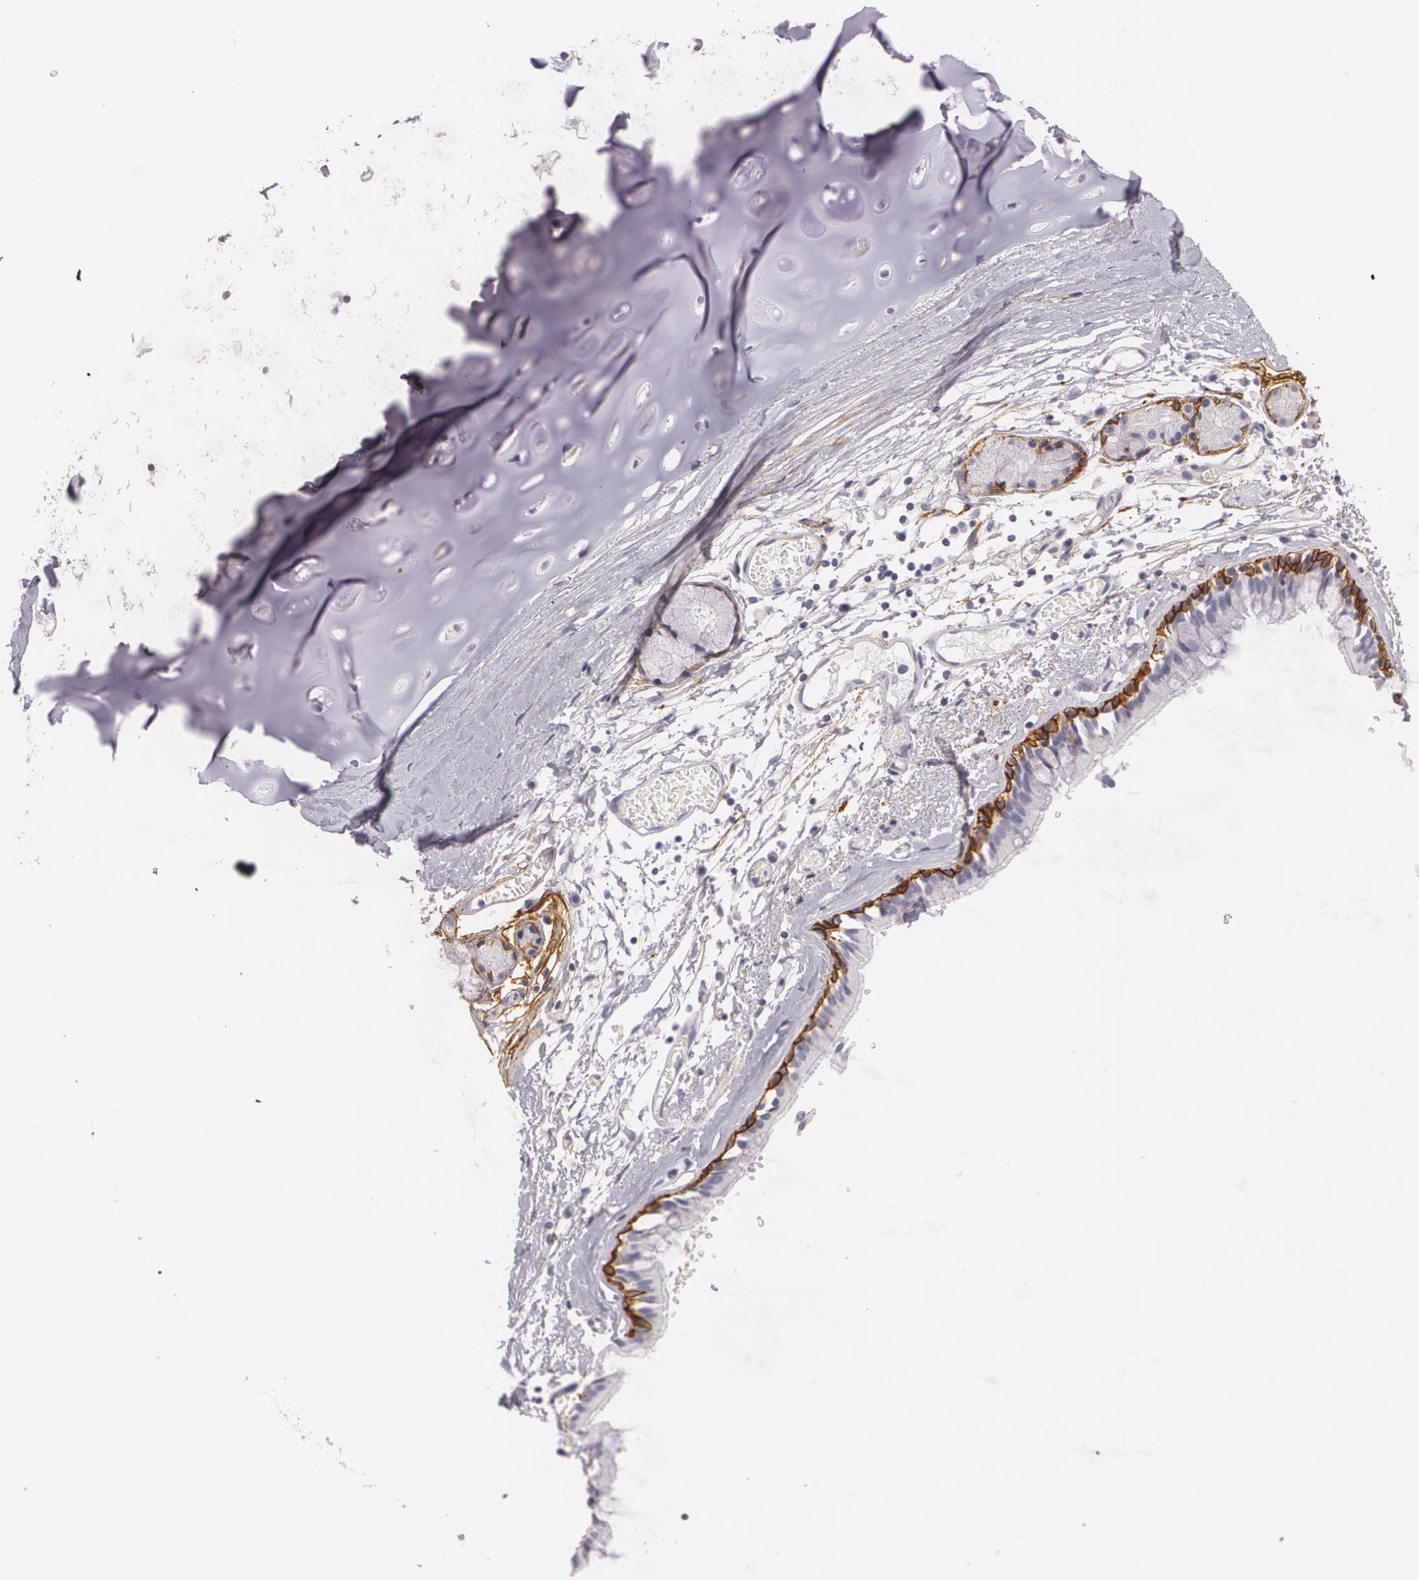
{"staining": {"intensity": "negative", "quantity": "none", "location": "none"}, "tissue": "adipose tissue", "cell_type": "Adipocytes", "image_type": "normal", "snomed": [{"axis": "morphology", "description": "Normal tissue, NOS"}, {"axis": "topography", "description": "Bronchus"}, {"axis": "topography", "description": "Lung"}], "caption": "Immunohistochemistry of normal human adipose tissue reveals no staining in adipocytes.", "gene": "NGFR", "patient": {"sex": "female", "age": 56}}